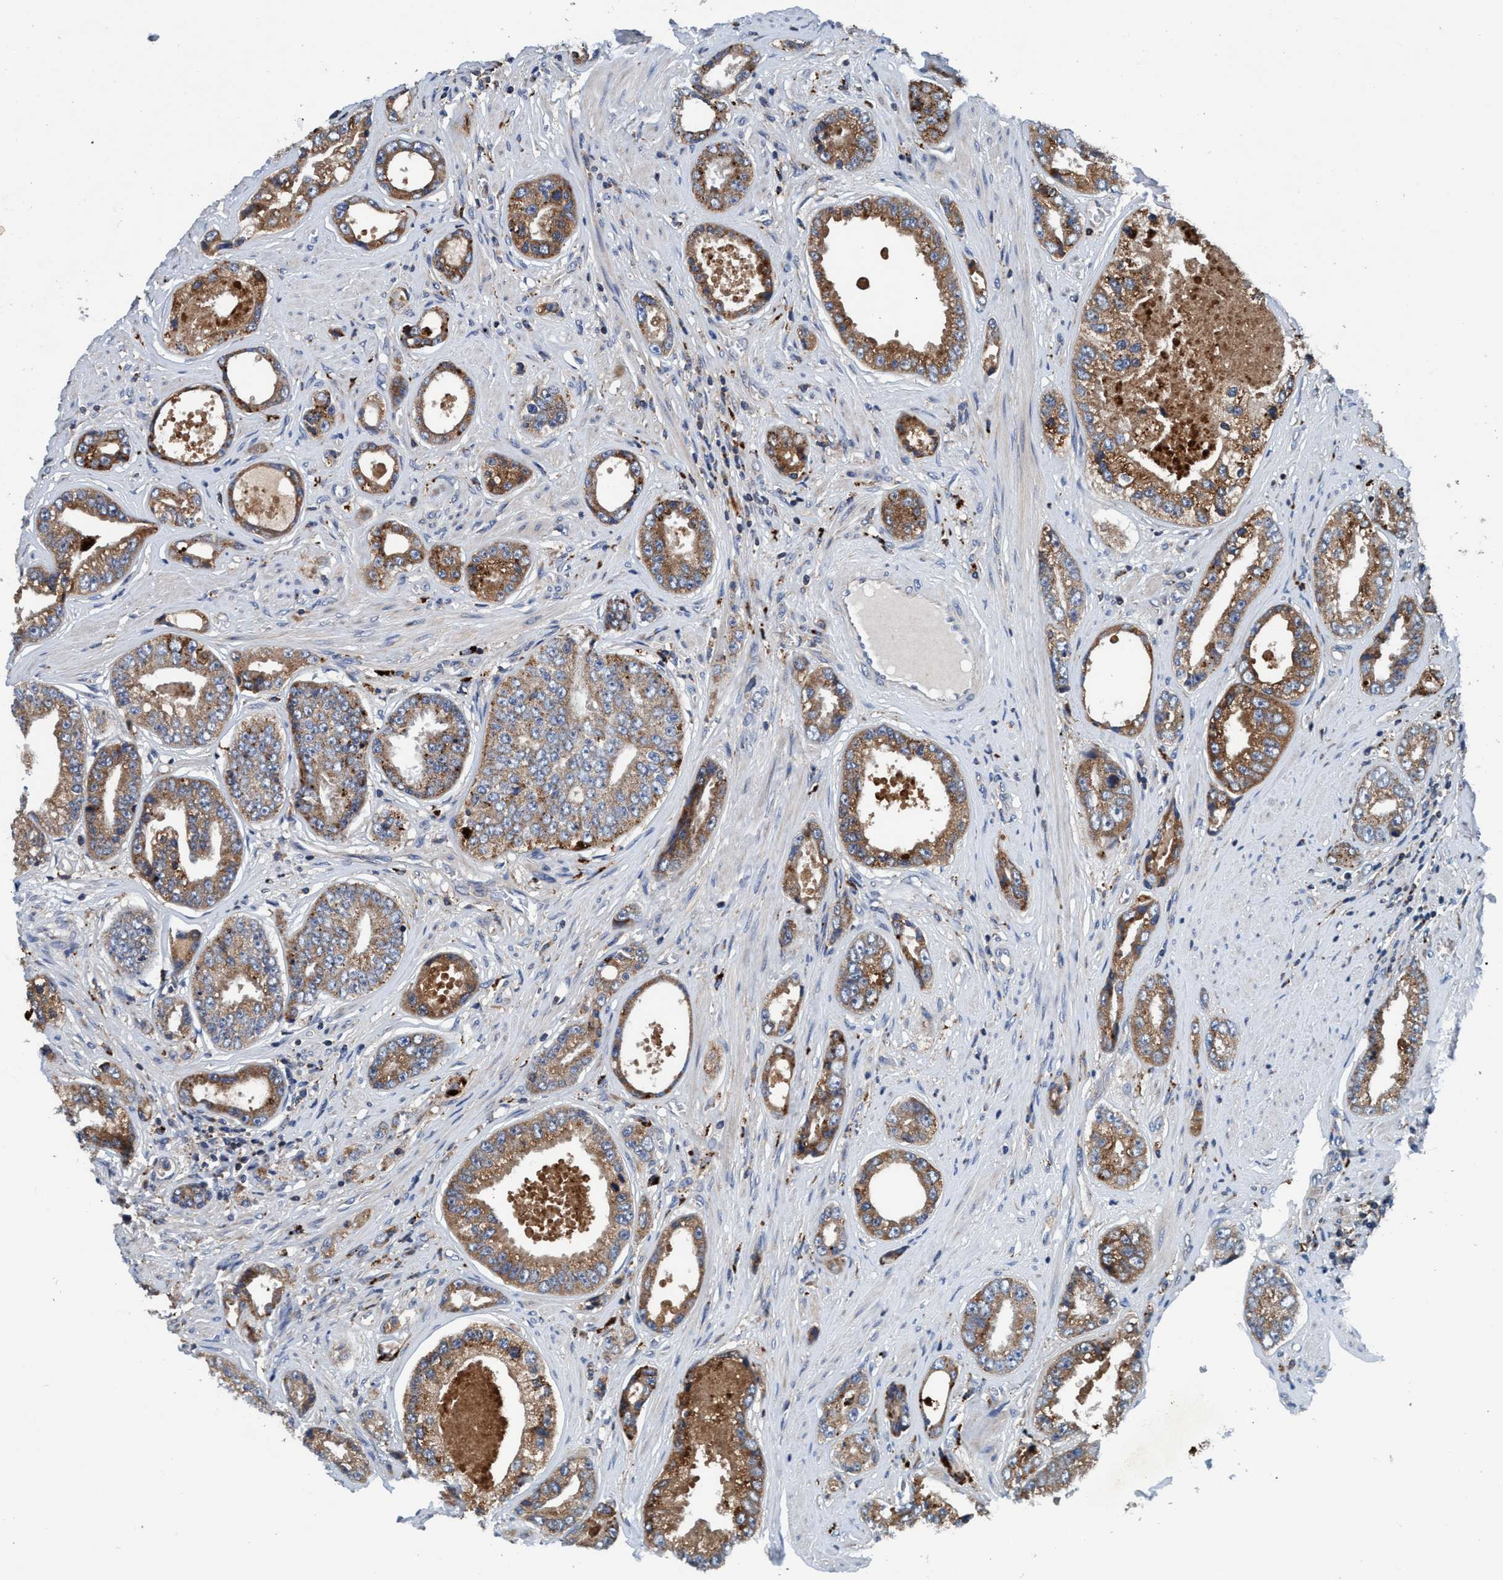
{"staining": {"intensity": "moderate", "quantity": ">75%", "location": "cytoplasmic/membranous"}, "tissue": "prostate cancer", "cell_type": "Tumor cells", "image_type": "cancer", "snomed": [{"axis": "morphology", "description": "Adenocarcinoma, High grade"}, {"axis": "topography", "description": "Prostate"}], "caption": "Prostate cancer (high-grade adenocarcinoma) stained with a brown dye shows moderate cytoplasmic/membranous positive staining in approximately >75% of tumor cells.", "gene": "ENDOG", "patient": {"sex": "male", "age": 61}}